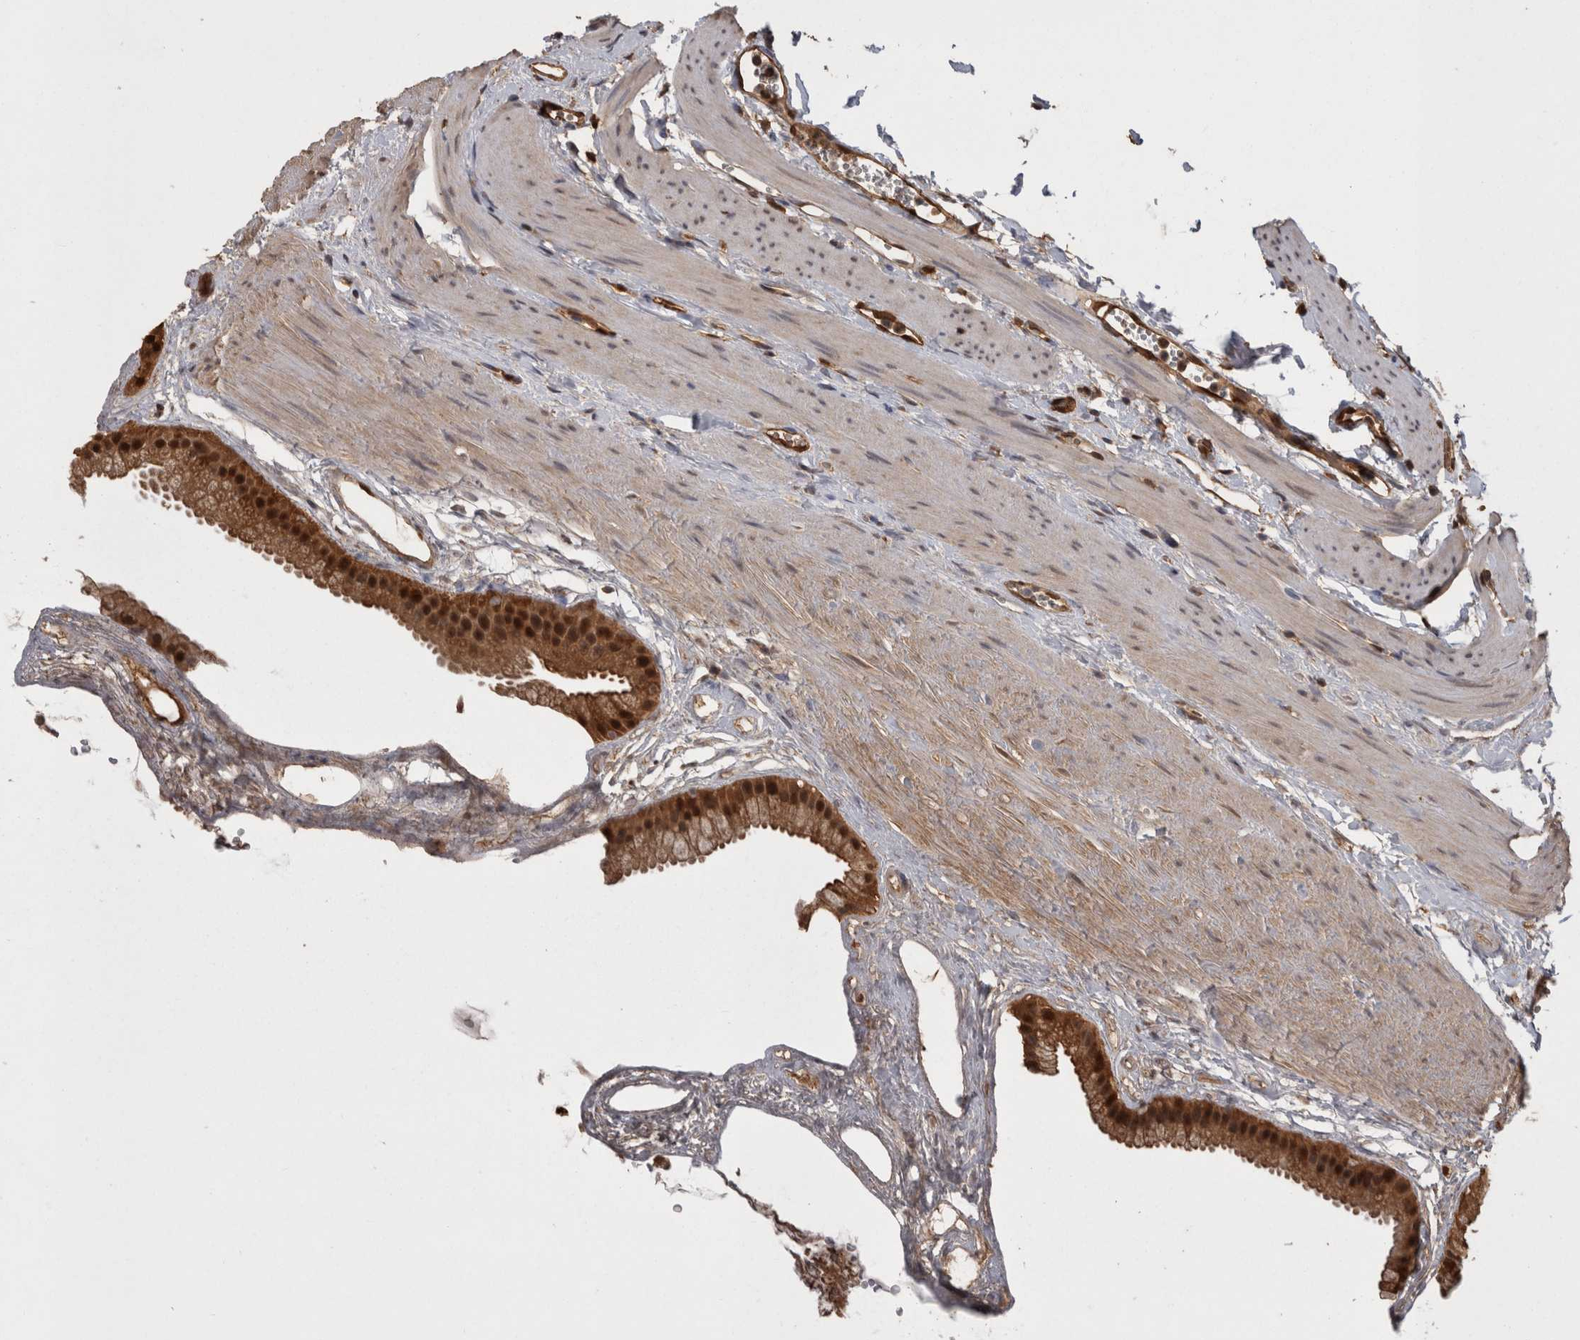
{"staining": {"intensity": "strong", "quantity": ">75%", "location": "cytoplasmic/membranous,nuclear"}, "tissue": "gallbladder", "cell_type": "Glandular cells", "image_type": "normal", "snomed": [{"axis": "morphology", "description": "Normal tissue, NOS"}, {"axis": "topography", "description": "Gallbladder"}], "caption": "Immunohistochemistry (IHC) photomicrograph of unremarkable gallbladder: human gallbladder stained using immunohistochemistry (IHC) reveals high levels of strong protein expression localized specifically in the cytoplasmic/membranous,nuclear of glandular cells, appearing as a cytoplasmic/membranous,nuclear brown color.", "gene": "LXN", "patient": {"sex": "female", "age": 64}}